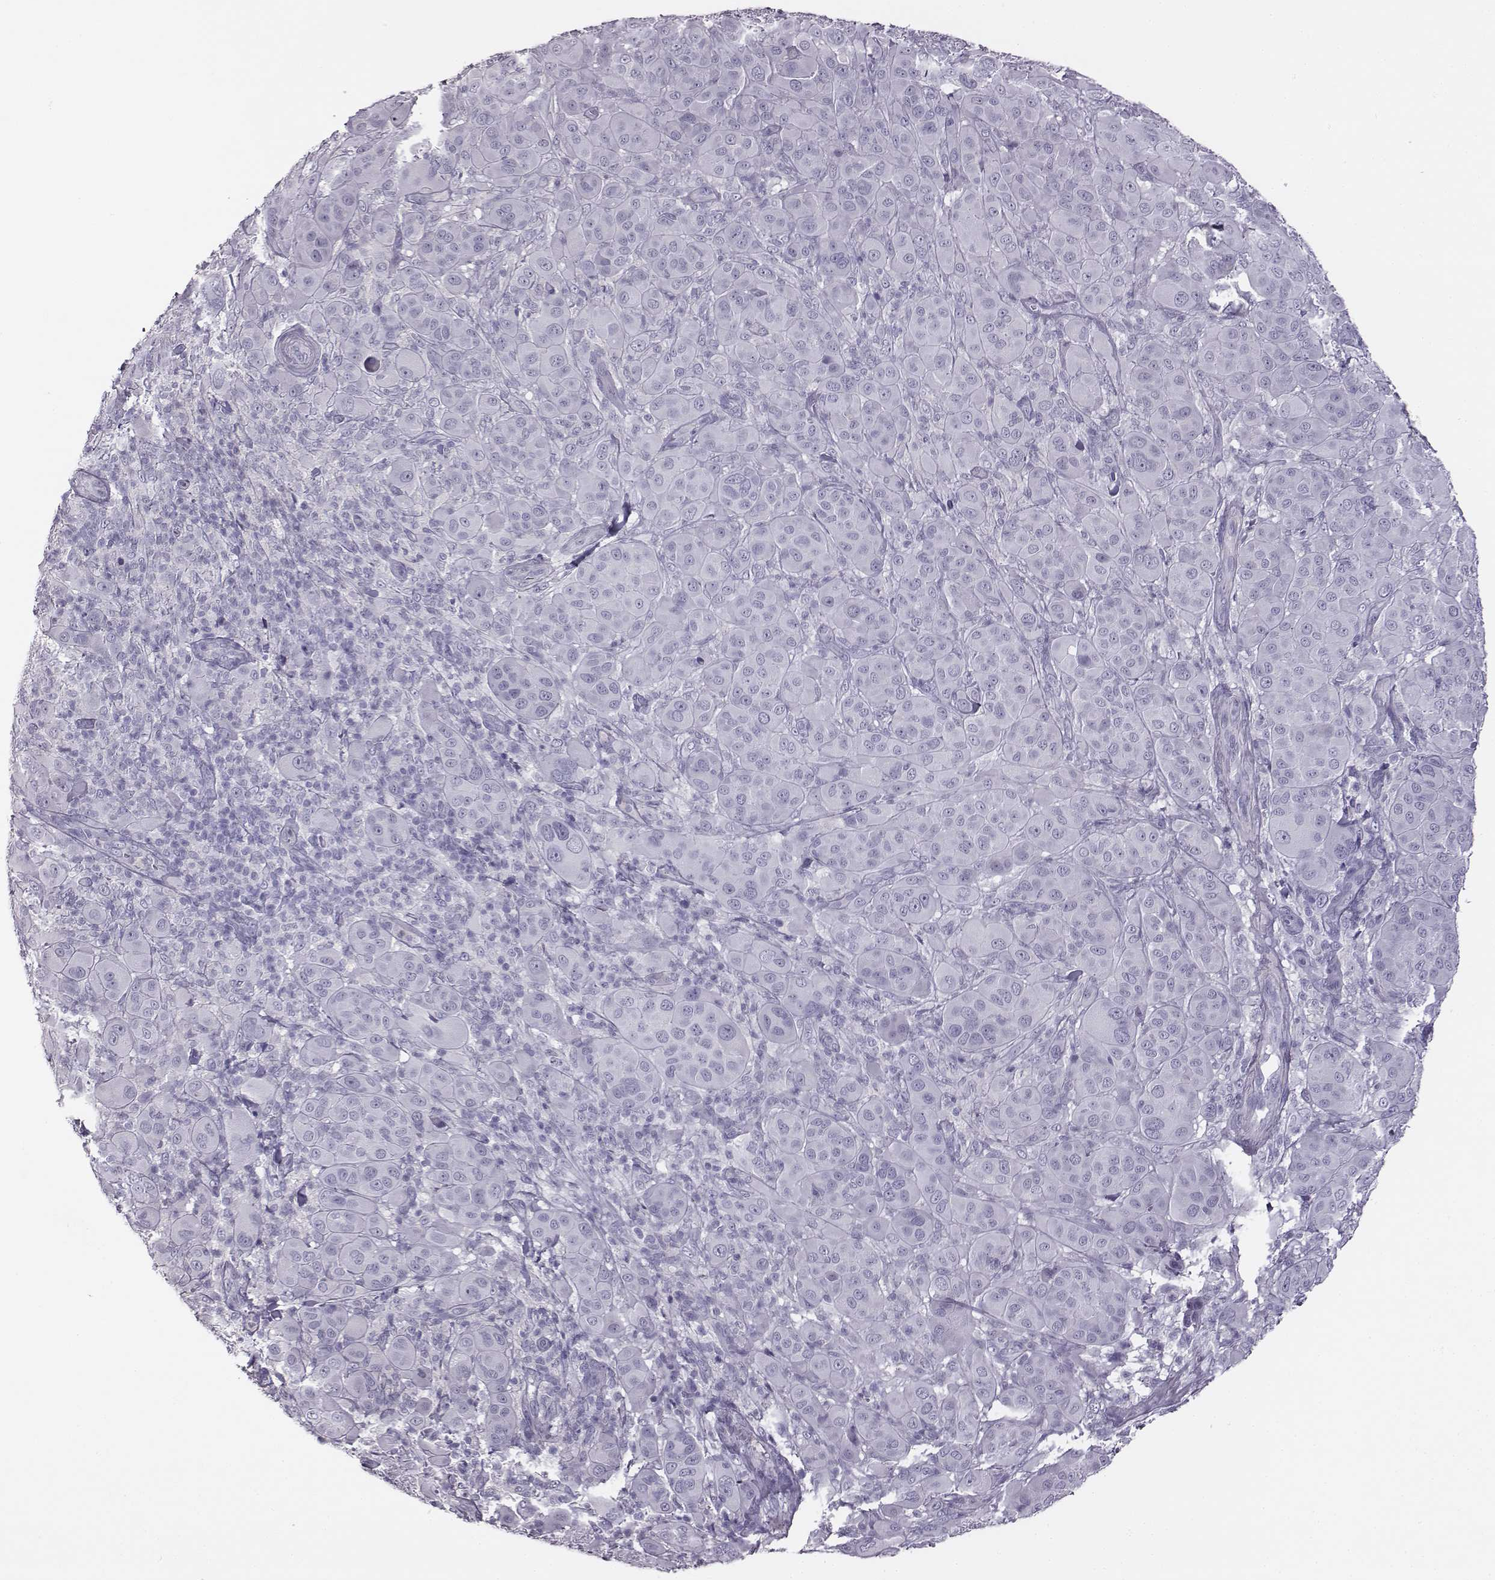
{"staining": {"intensity": "negative", "quantity": "none", "location": "none"}, "tissue": "melanoma", "cell_type": "Tumor cells", "image_type": "cancer", "snomed": [{"axis": "morphology", "description": "Malignant melanoma, NOS"}, {"axis": "topography", "description": "Skin"}], "caption": "High magnification brightfield microscopy of melanoma stained with DAB (3,3'-diaminobenzidine) (brown) and counterstained with hematoxylin (blue): tumor cells show no significant positivity.", "gene": "ADAM7", "patient": {"sex": "female", "age": 87}}